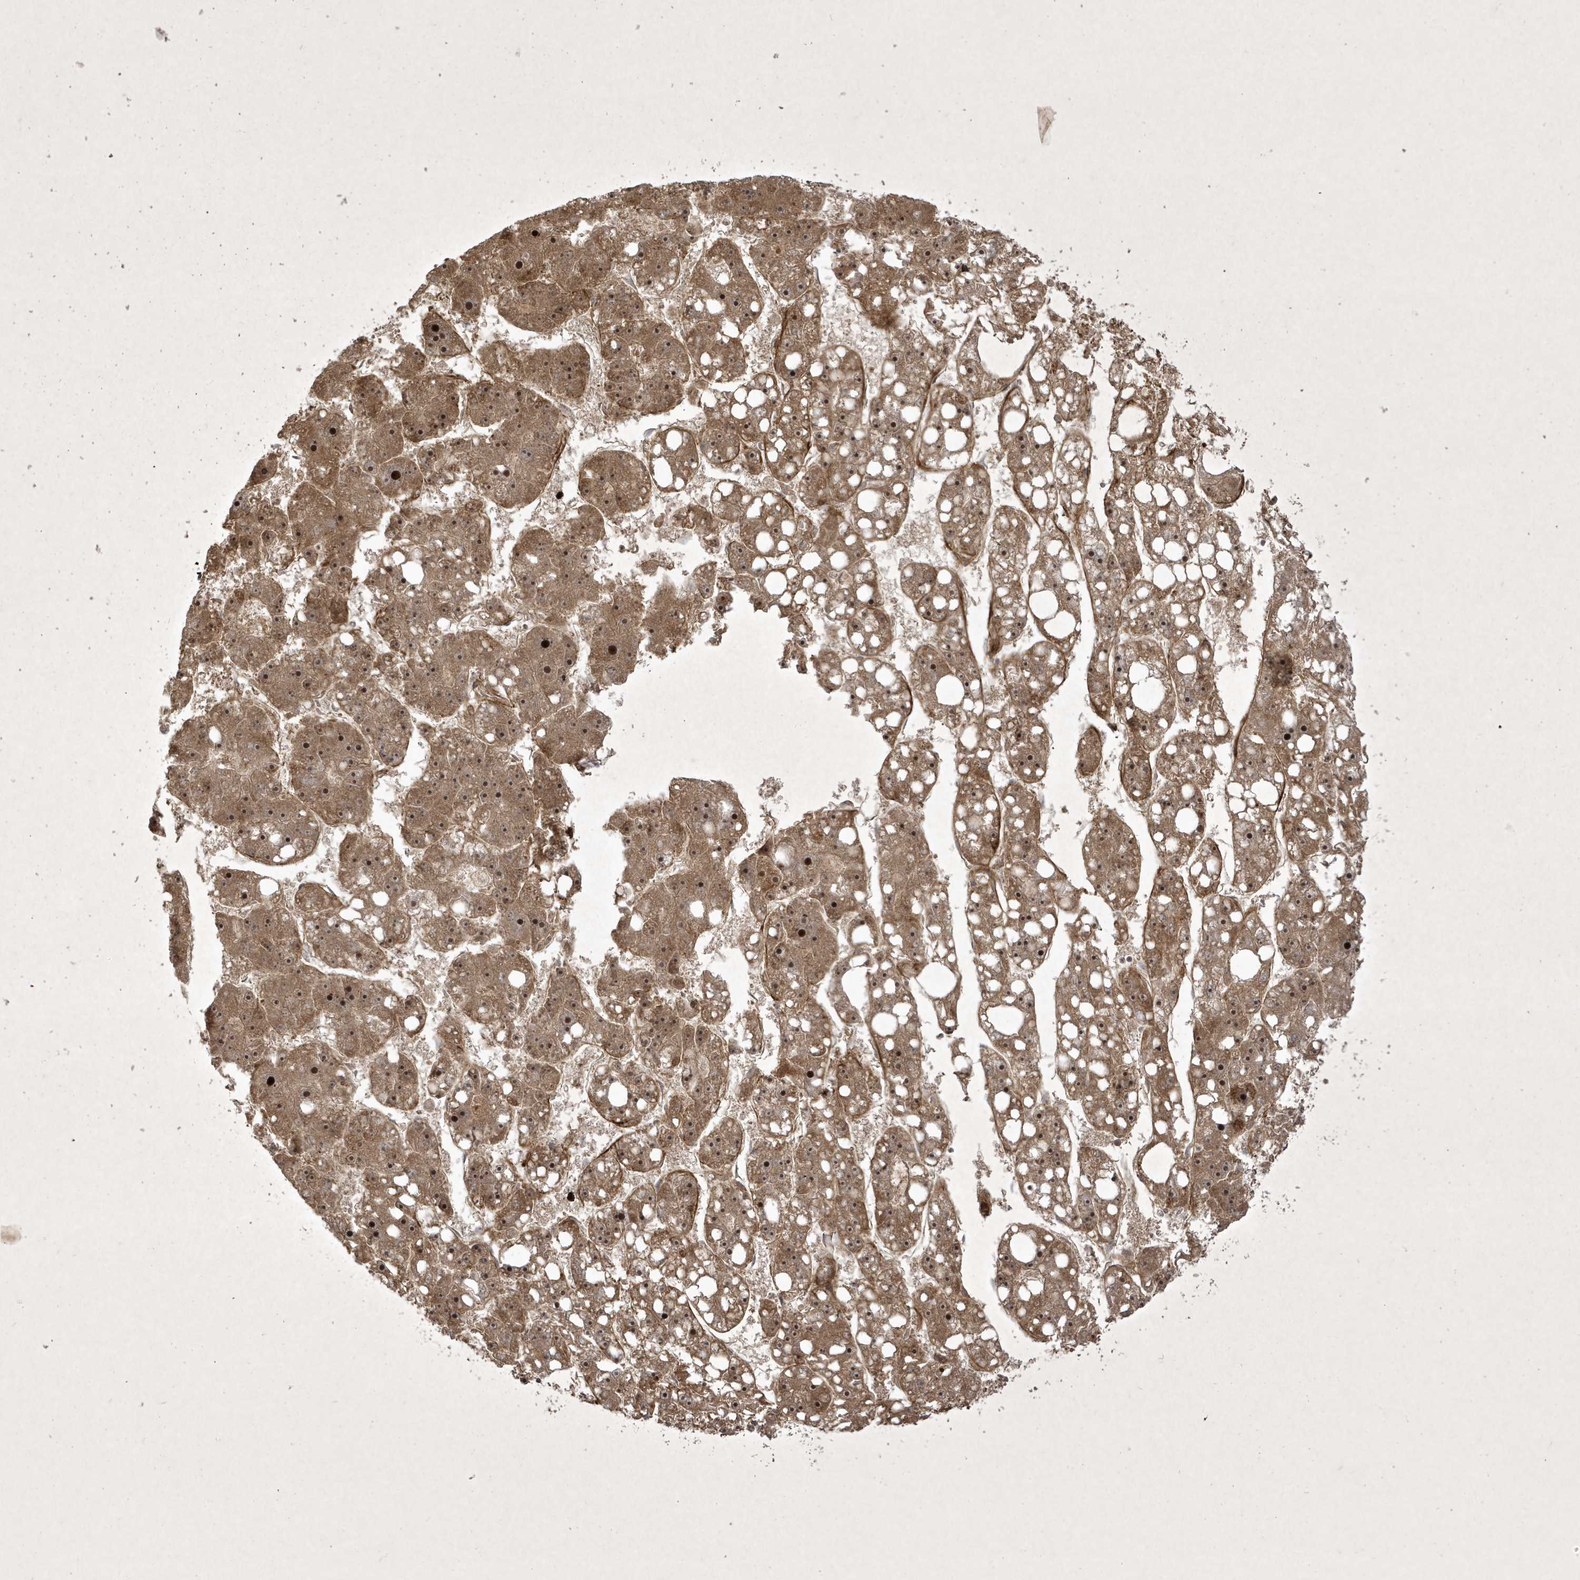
{"staining": {"intensity": "moderate", "quantity": ">75%", "location": "cytoplasmic/membranous,nuclear"}, "tissue": "liver cancer", "cell_type": "Tumor cells", "image_type": "cancer", "snomed": [{"axis": "morphology", "description": "Carcinoma, Hepatocellular, NOS"}, {"axis": "topography", "description": "Liver"}], "caption": "Immunohistochemistry micrograph of neoplastic tissue: human liver hepatocellular carcinoma stained using immunohistochemistry (IHC) demonstrates medium levels of moderate protein expression localized specifically in the cytoplasmic/membranous and nuclear of tumor cells, appearing as a cytoplasmic/membranous and nuclear brown color.", "gene": "FAM83C", "patient": {"sex": "female", "age": 61}}